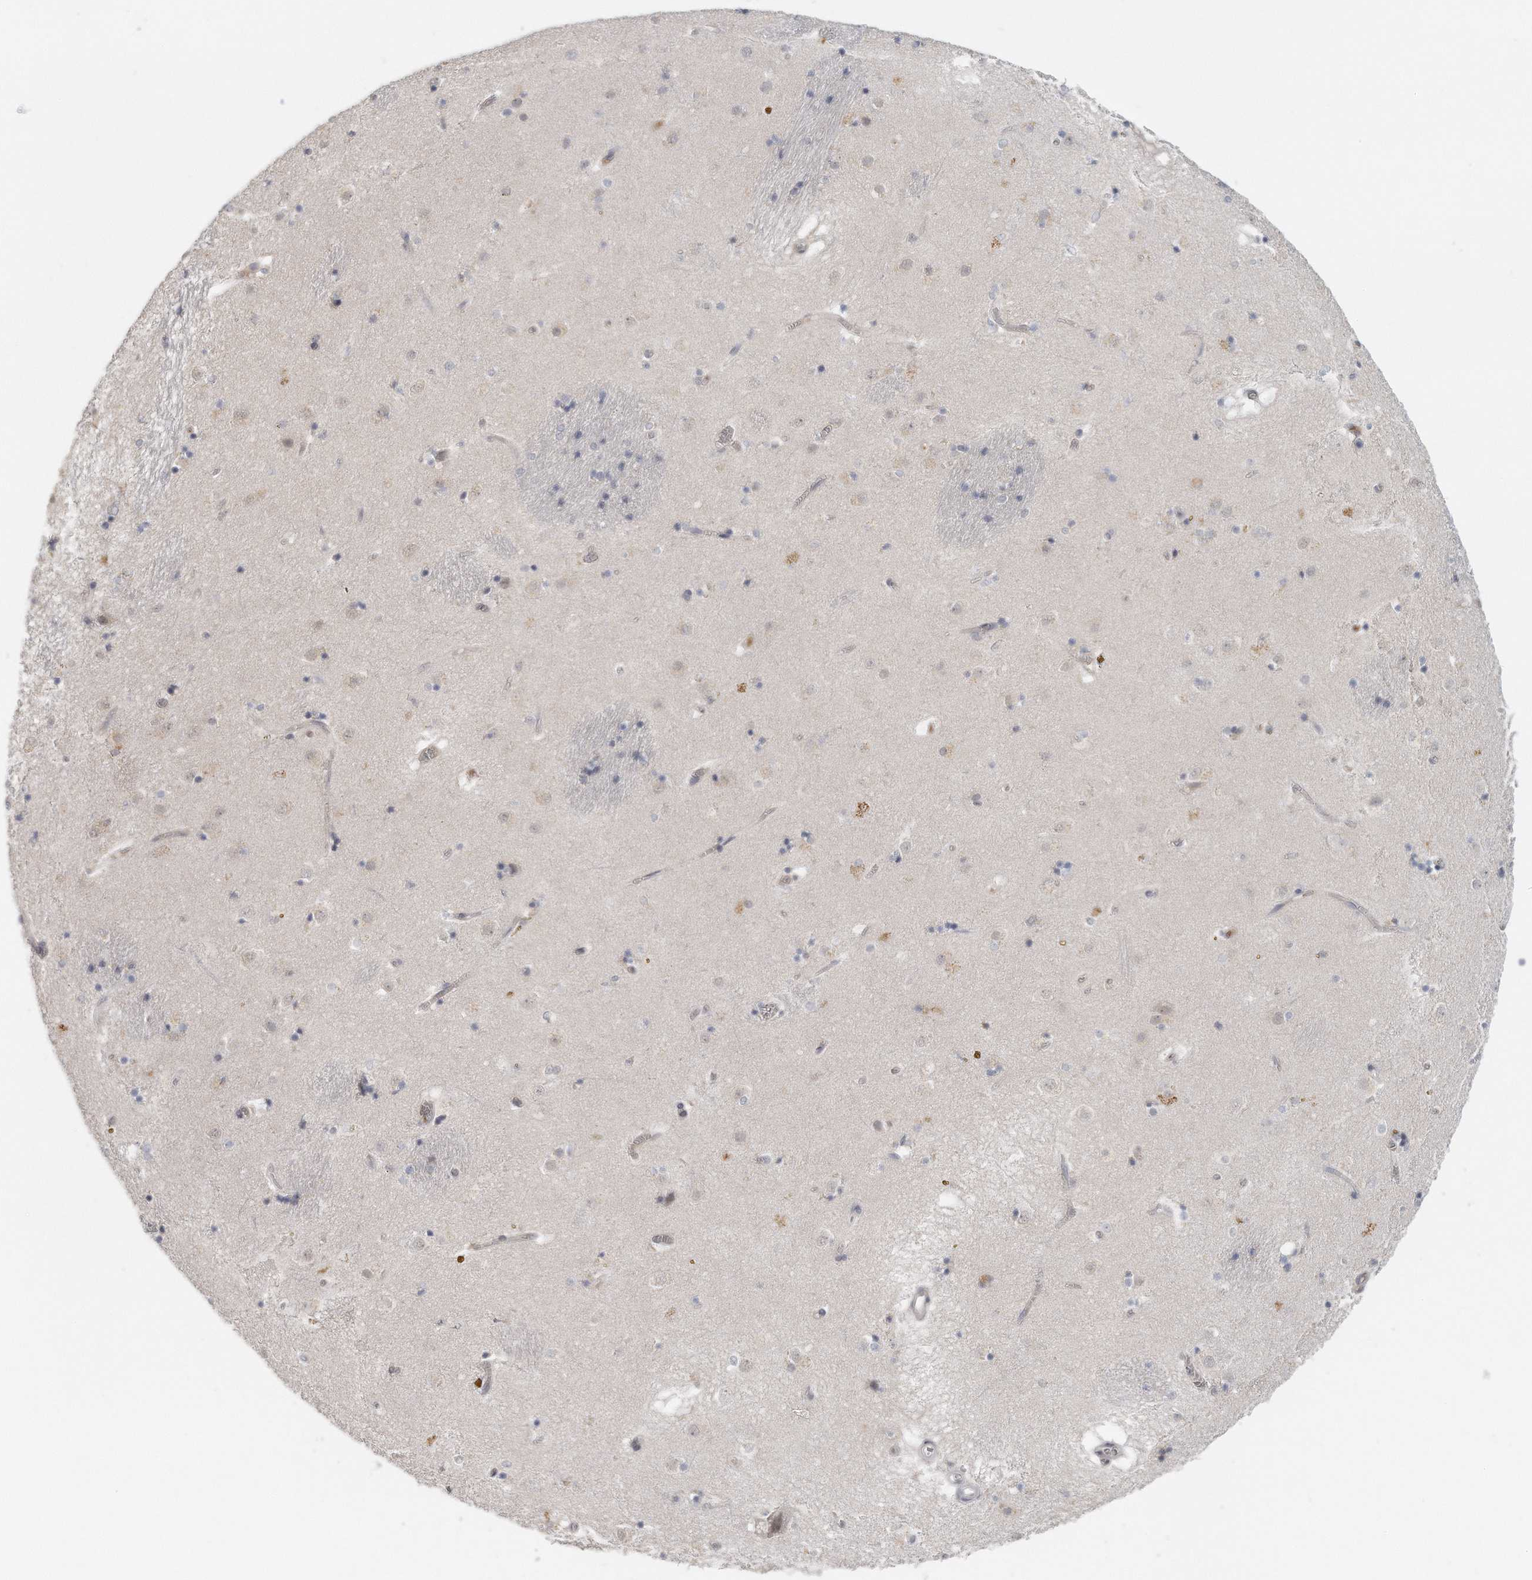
{"staining": {"intensity": "negative", "quantity": "none", "location": "none"}, "tissue": "caudate", "cell_type": "Glial cells", "image_type": "normal", "snomed": [{"axis": "morphology", "description": "Normal tissue, NOS"}, {"axis": "topography", "description": "Lateral ventricle wall"}], "caption": "This is a image of immunohistochemistry (IHC) staining of benign caudate, which shows no positivity in glial cells. Nuclei are stained in blue.", "gene": "DDX43", "patient": {"sex": "male", "age": 70}}